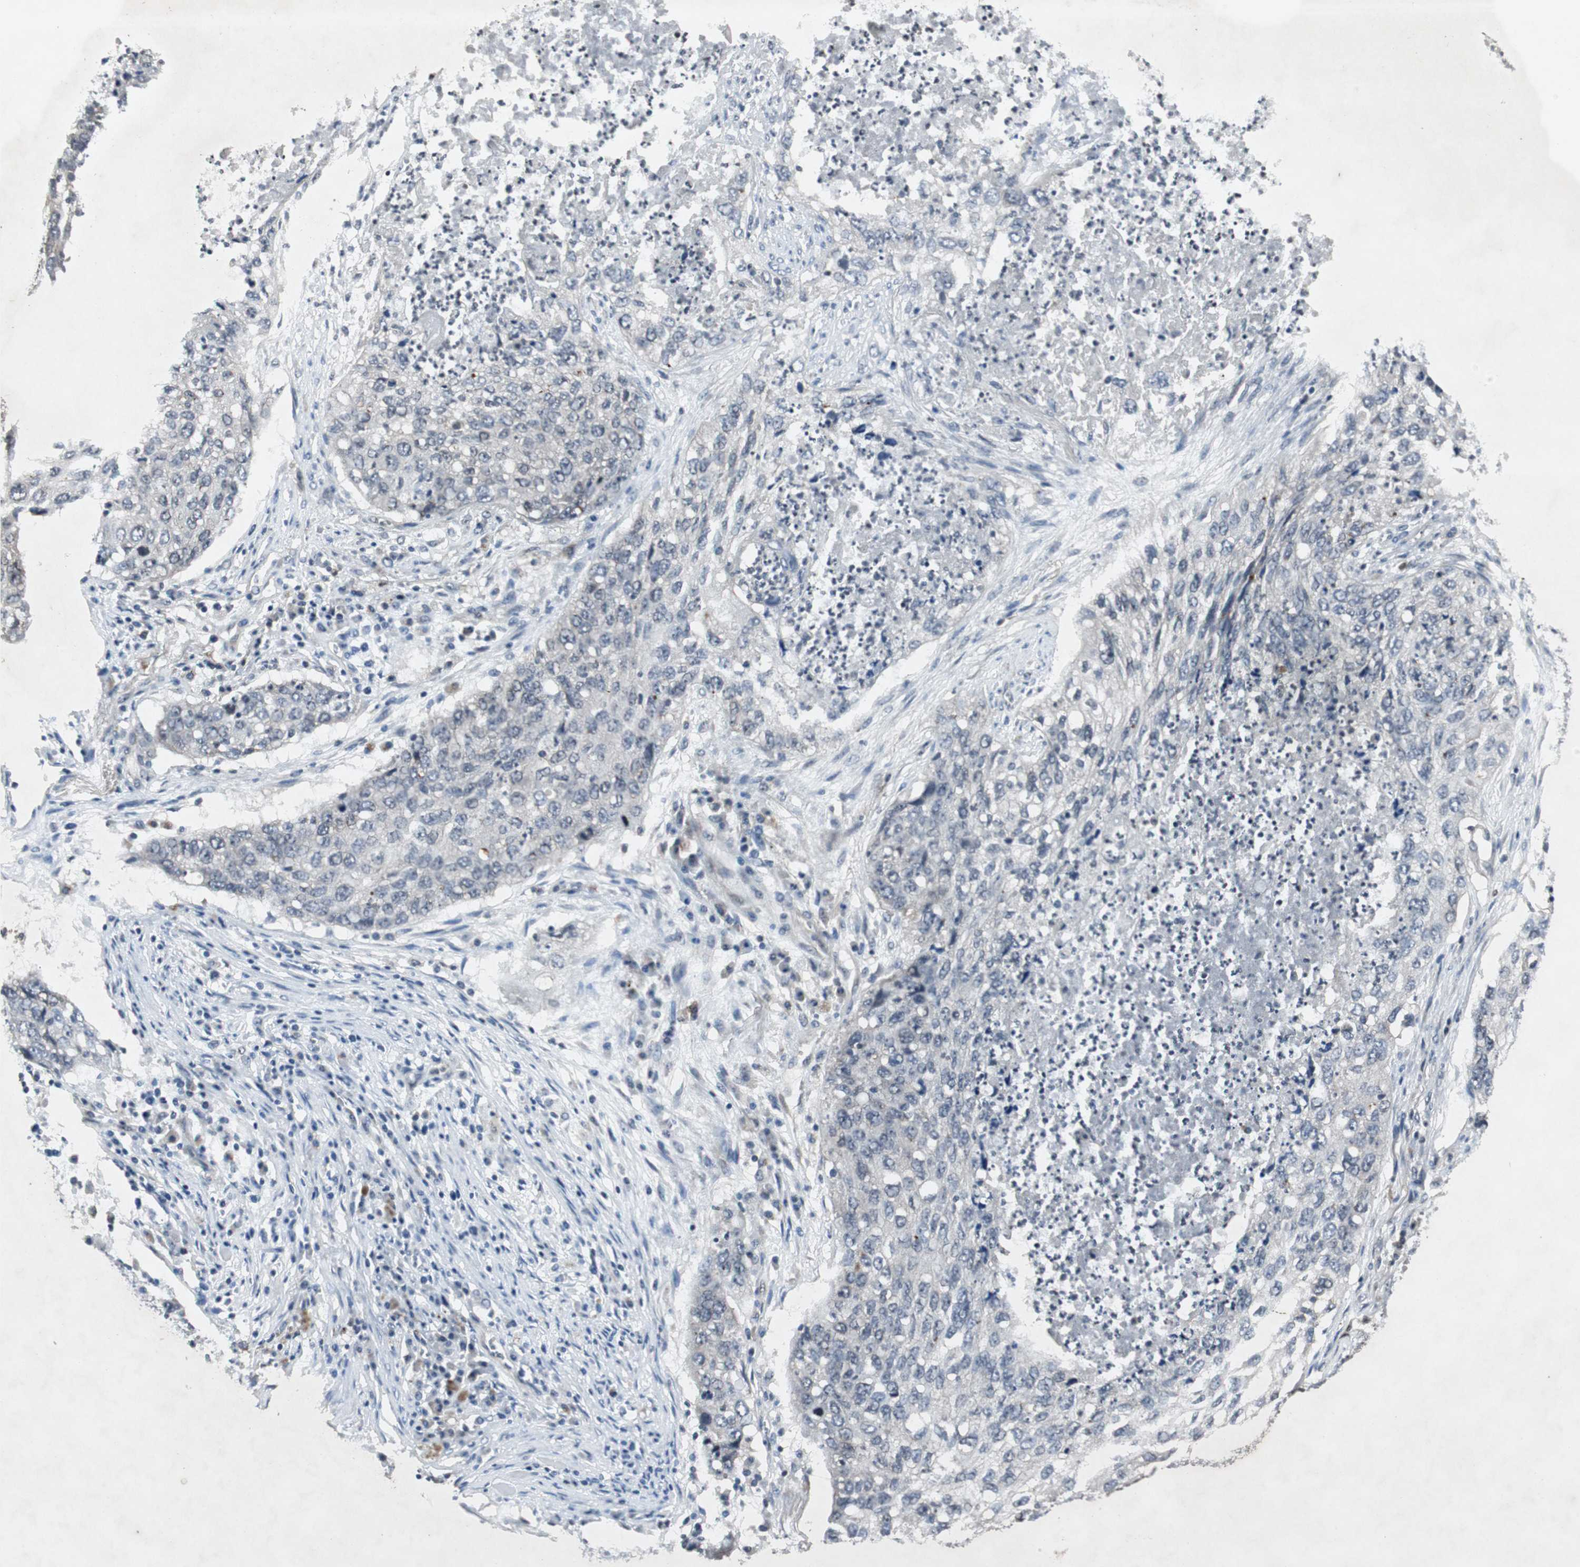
{"staining": {"intensity": "negative", "quantity": "none", "location": "none"}, "tissue": "lung cancer", "cell_type": "Tumor cells", "image_type": "cancer", "snomed": [{"axis": "morphology", "description": "Squamous cell carcinoma, NOS"}, {"axis": "topography", "description": "Lung"}], "caption": "The IHC image has no significant expression in tumor cells of lung cancer (squamous cell carcinoma) tissue.", "gene": "SMAD1", "patient": {"sex": "female", "age": 63}}